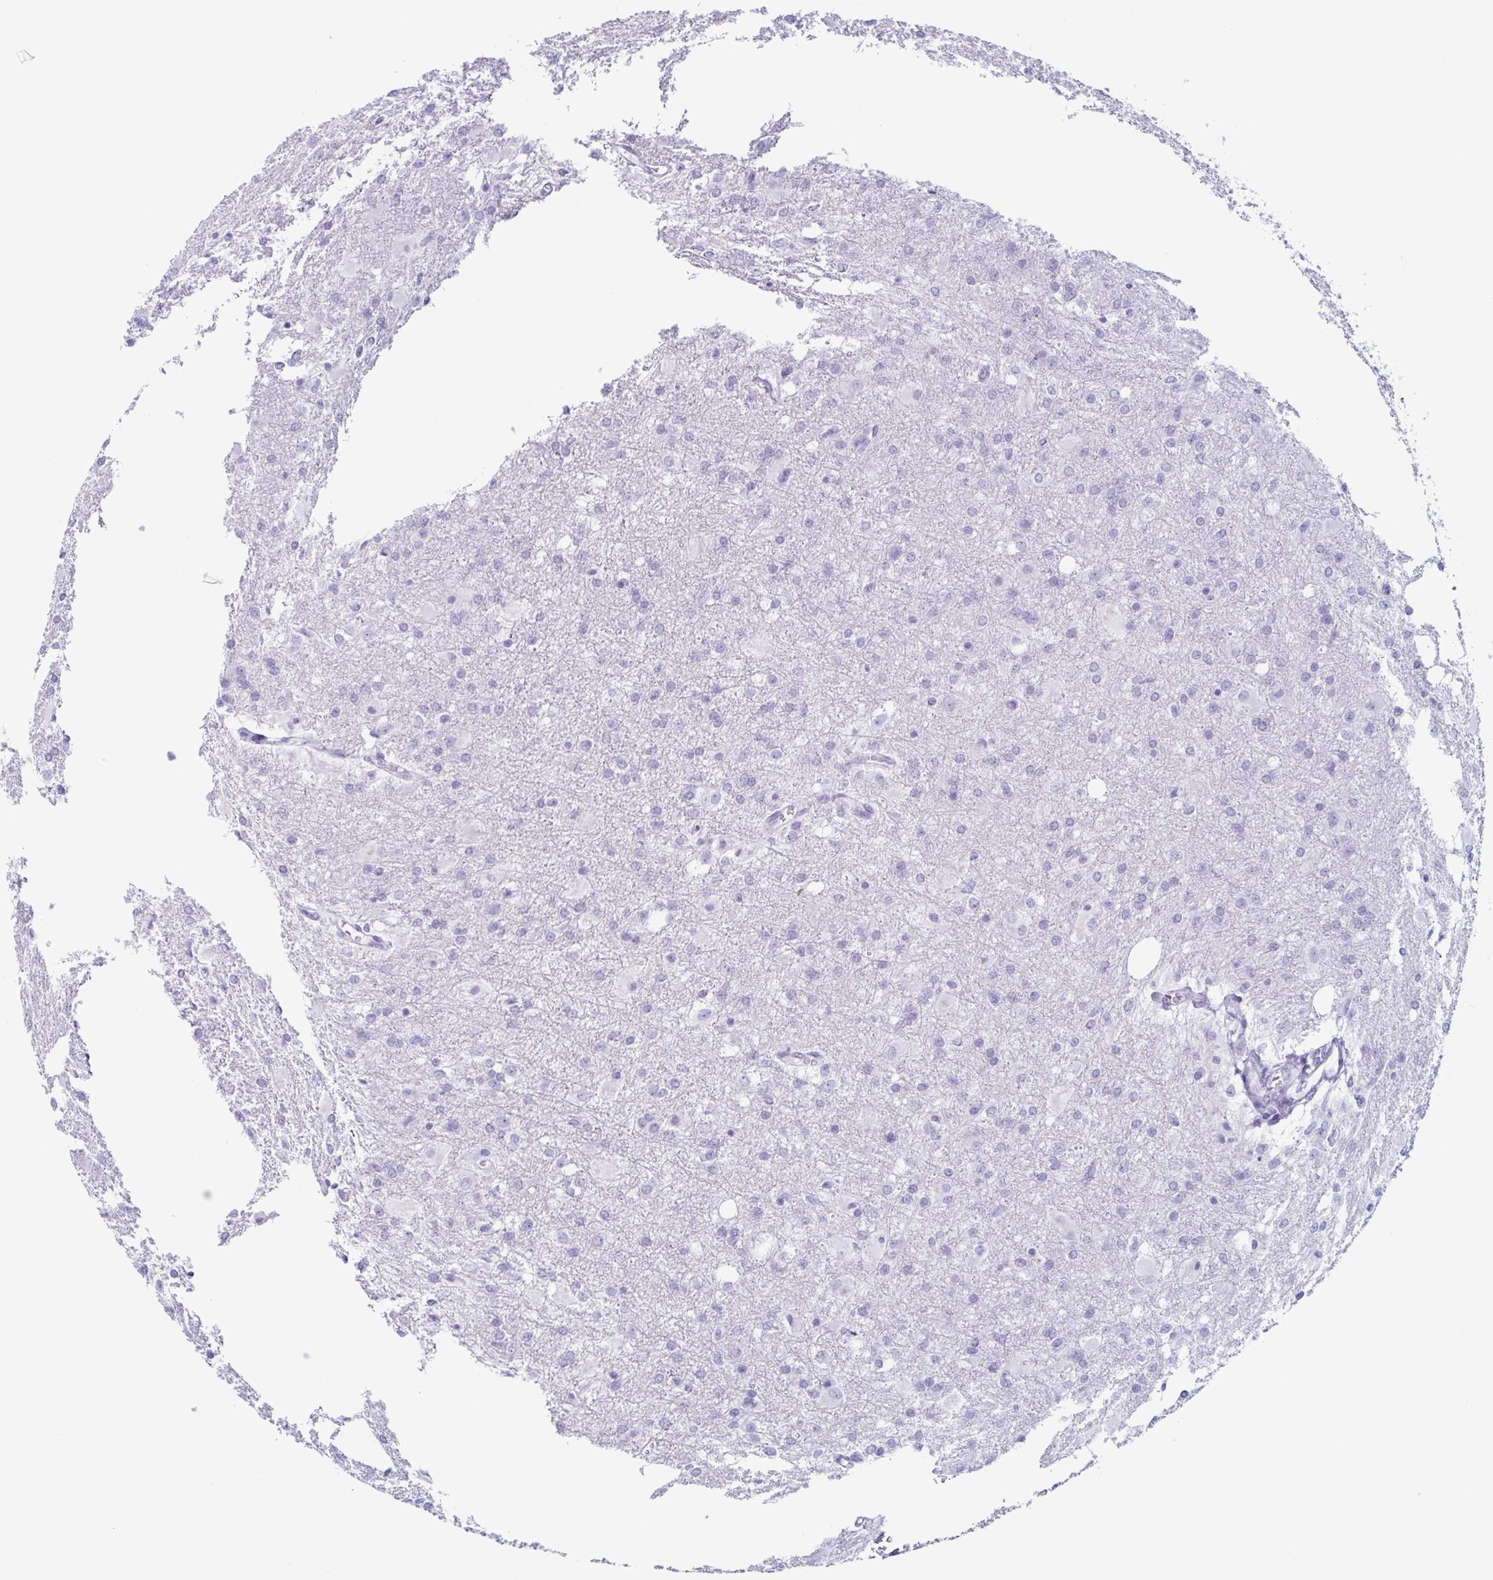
{"staining": {"intensity": "negative", "quantity": "none", "location": "none"}, "tissue": "glioma", "cell_type": "Tumor cells", "image_type": "cancer", "snomed": [{"axis": "morphology", "description": "Glioma, malignant, High grade"}, {"axis": "topography", "description": "Brain"}], "caption": "High power microscopy micrograph of an immunohistochemistry (IHC) photomicrograph of glioma, revealing no significant staining in tumor cells.", "gene": "ENKUR", "patient": {"sex": "male", "age": 68}}